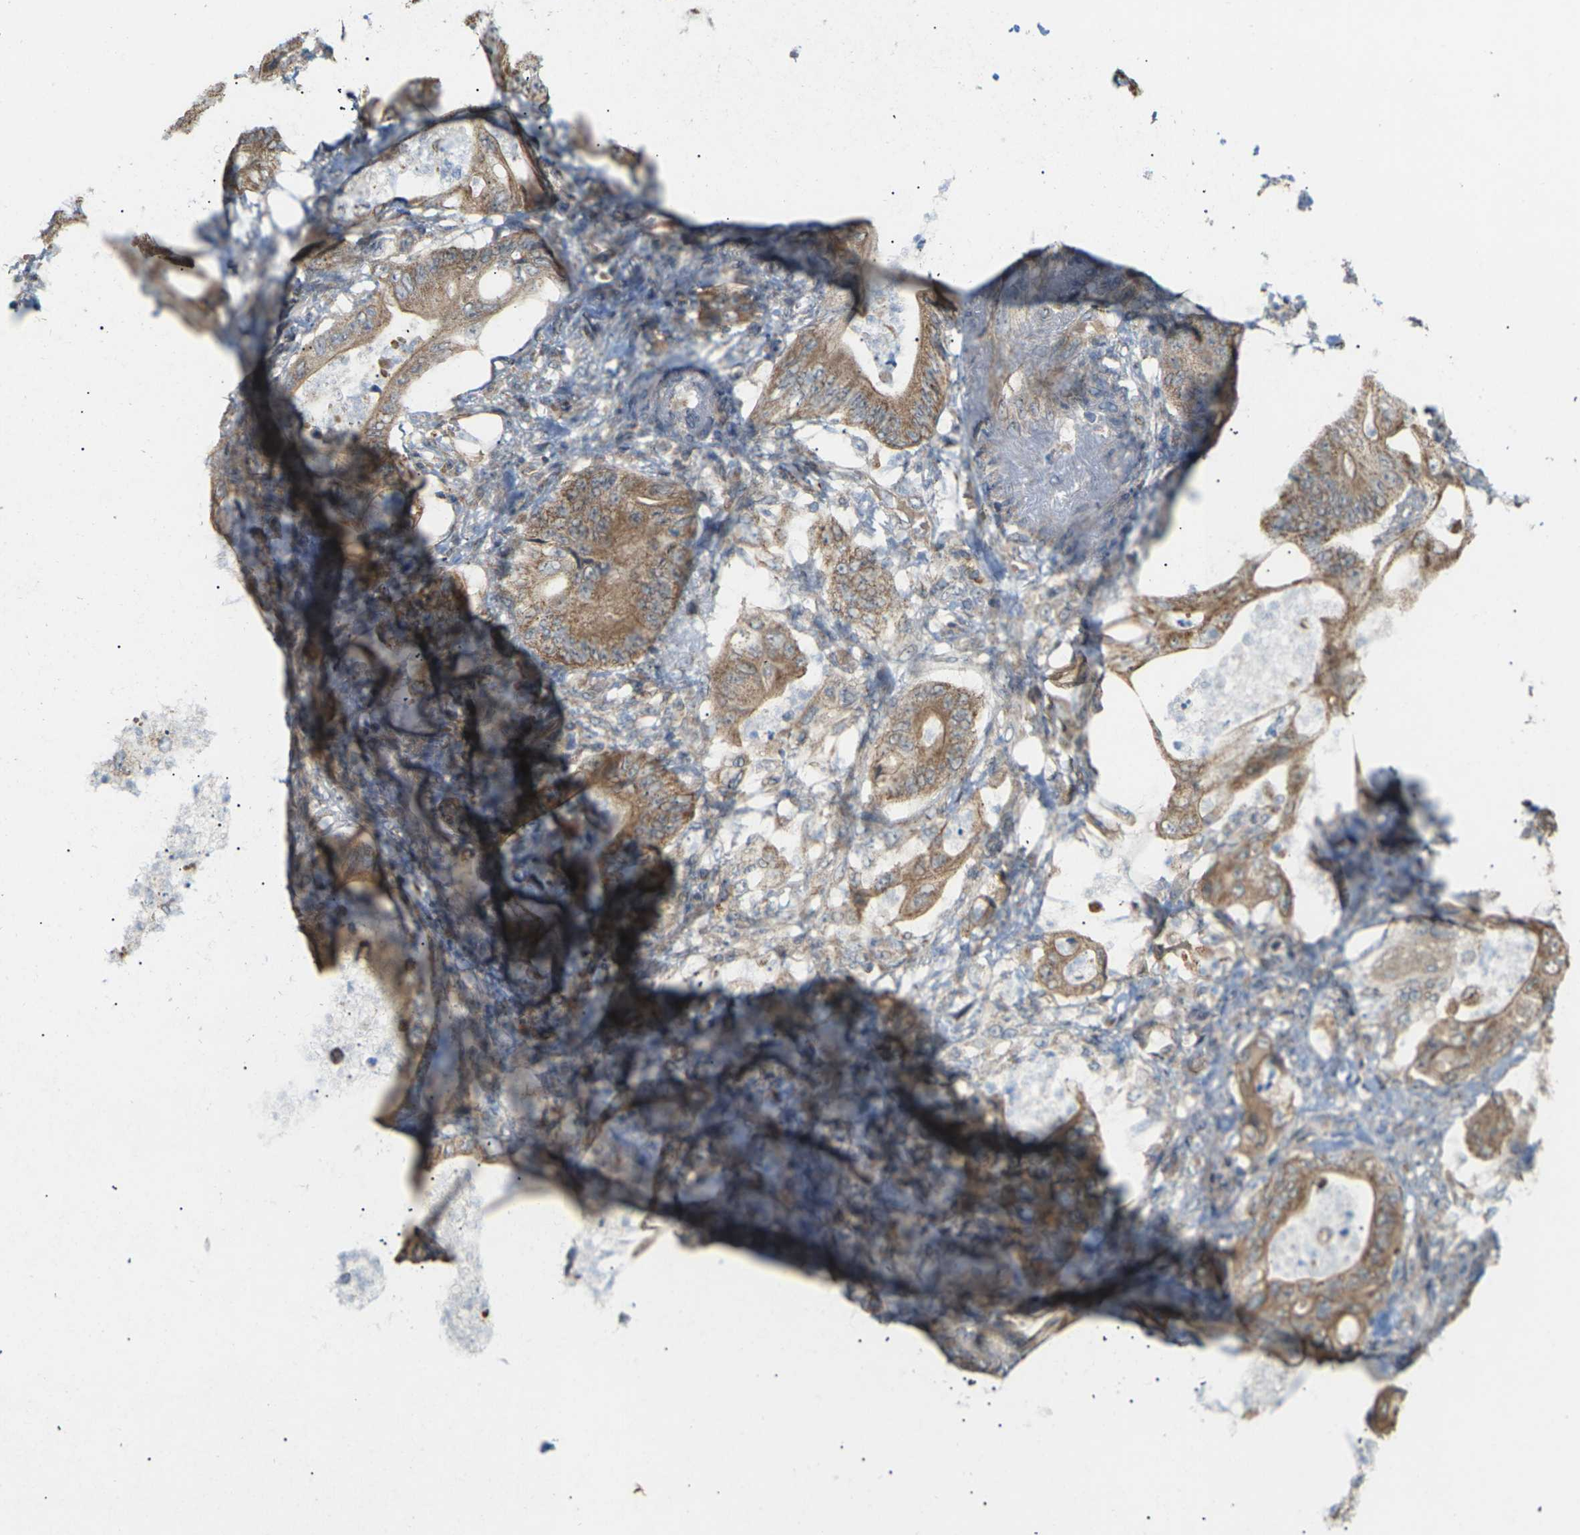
{"staining": {"intensity": "moderate", "quantity": ">75%", "location": "cytoplasmic/membranous"}, "tissue": "stomach cancer", "cell_type": "Tumor cells", "image_type": "cancer", "snomed": [{"axis": "morphology", "description": "Adenocarcinoma, NOS"}, {"axis": "topography", "description": "Stomach"}], "caption": "Immunohistochemical staining of human stomach cancer (adenocarcinoma) shows medium levels of moderate cytoplasmic/membranous positivity in approximately >75% of tumor cells.", "gene": "KSR1", "patient": {"sex": "female", "age": 73}}